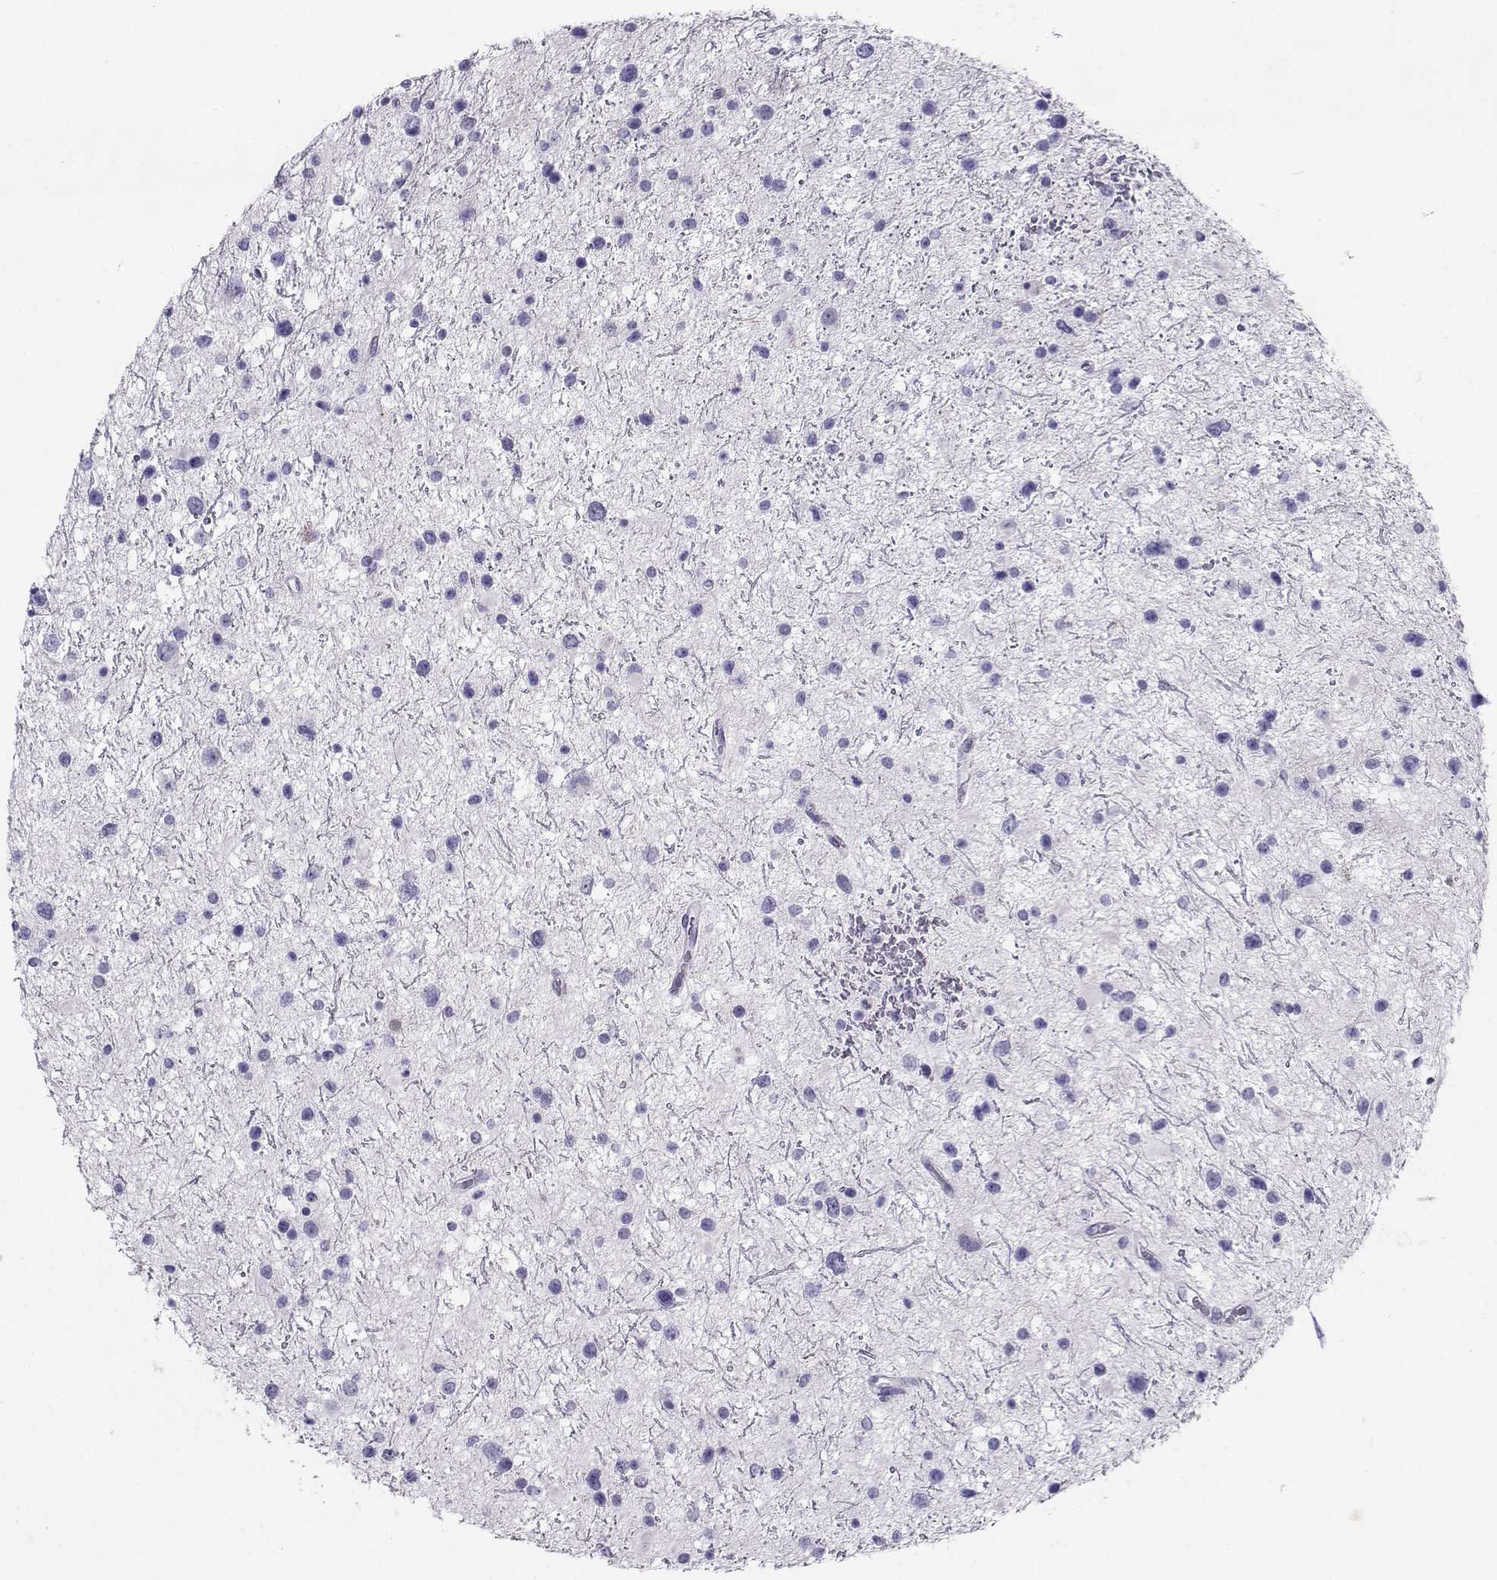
{"staining": {"intensity": "negative", "quantity": "none", "location": "none"}, "tissue": "glioma", "cell_type": "Tumor cells", "image_type": "cancer", "snomed": [{"axis": "morphology", "description": "Glioma, malignant, Low grade"}, {"axis": "topography", "description": "Brain"}], "caption": "Protein analysis of glioma demonstrates no significant positivity in tumor cells.", "gene": "PGK1", "patient": {"sex": "female", "age": 32}}